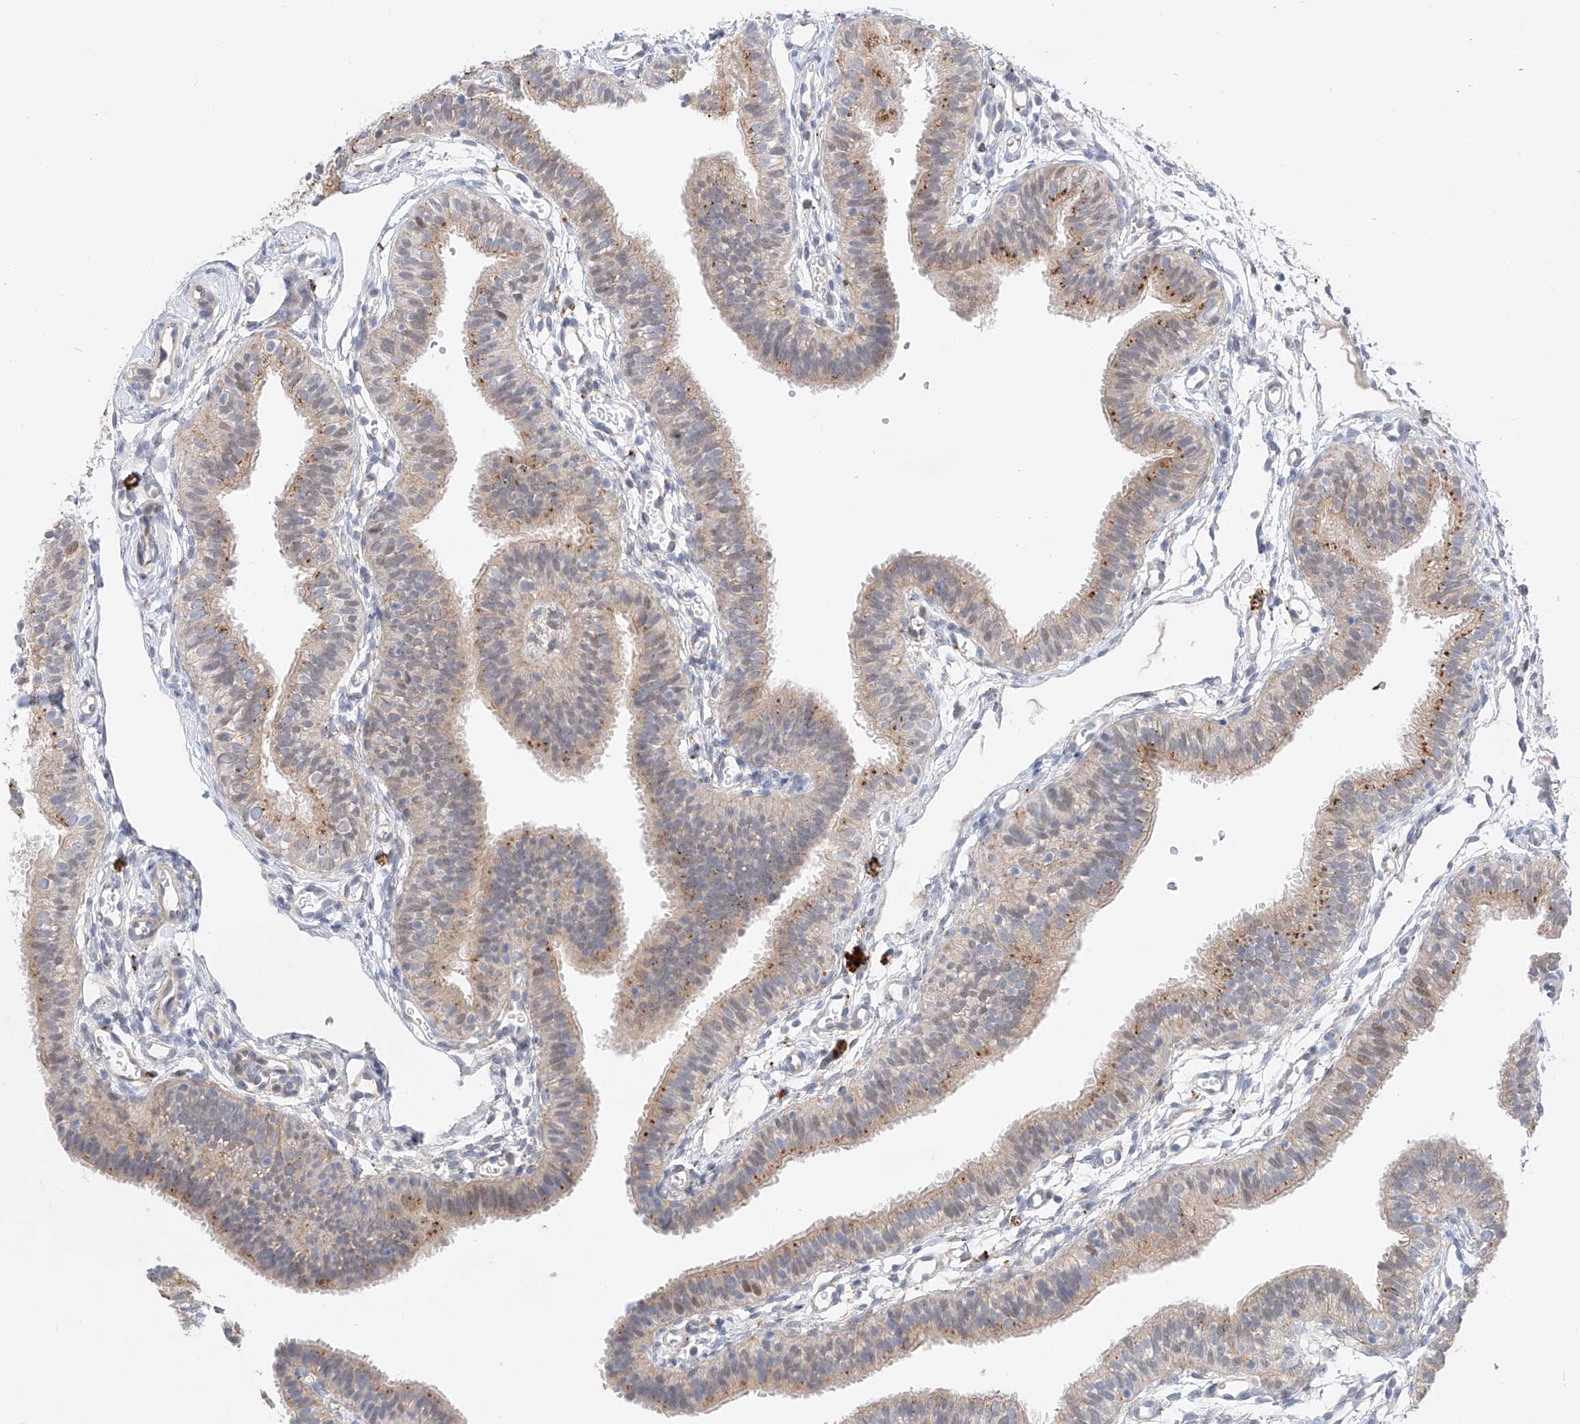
{"staining": {"intensity": "moderate", "quantity": "25%-75%", "location": "cytoplasmic/membranous"}, "tissue": "fallopian tube", "cell_type": "Glandular cells", "image_type": "normal", "snomed": [{"axis": "morphology", "description": "Normal tissue, NOS"}, {"axis": "topography", "description": "Fallopian tube"}], "caption": "Protein analysis of benign fallopian tube demonstrates moderate cytoplasmic/membranous expression in about 25%-75% of glandular cells.", "gene": "GCNT1", "patient": {"sex": "female", "age": 35}}